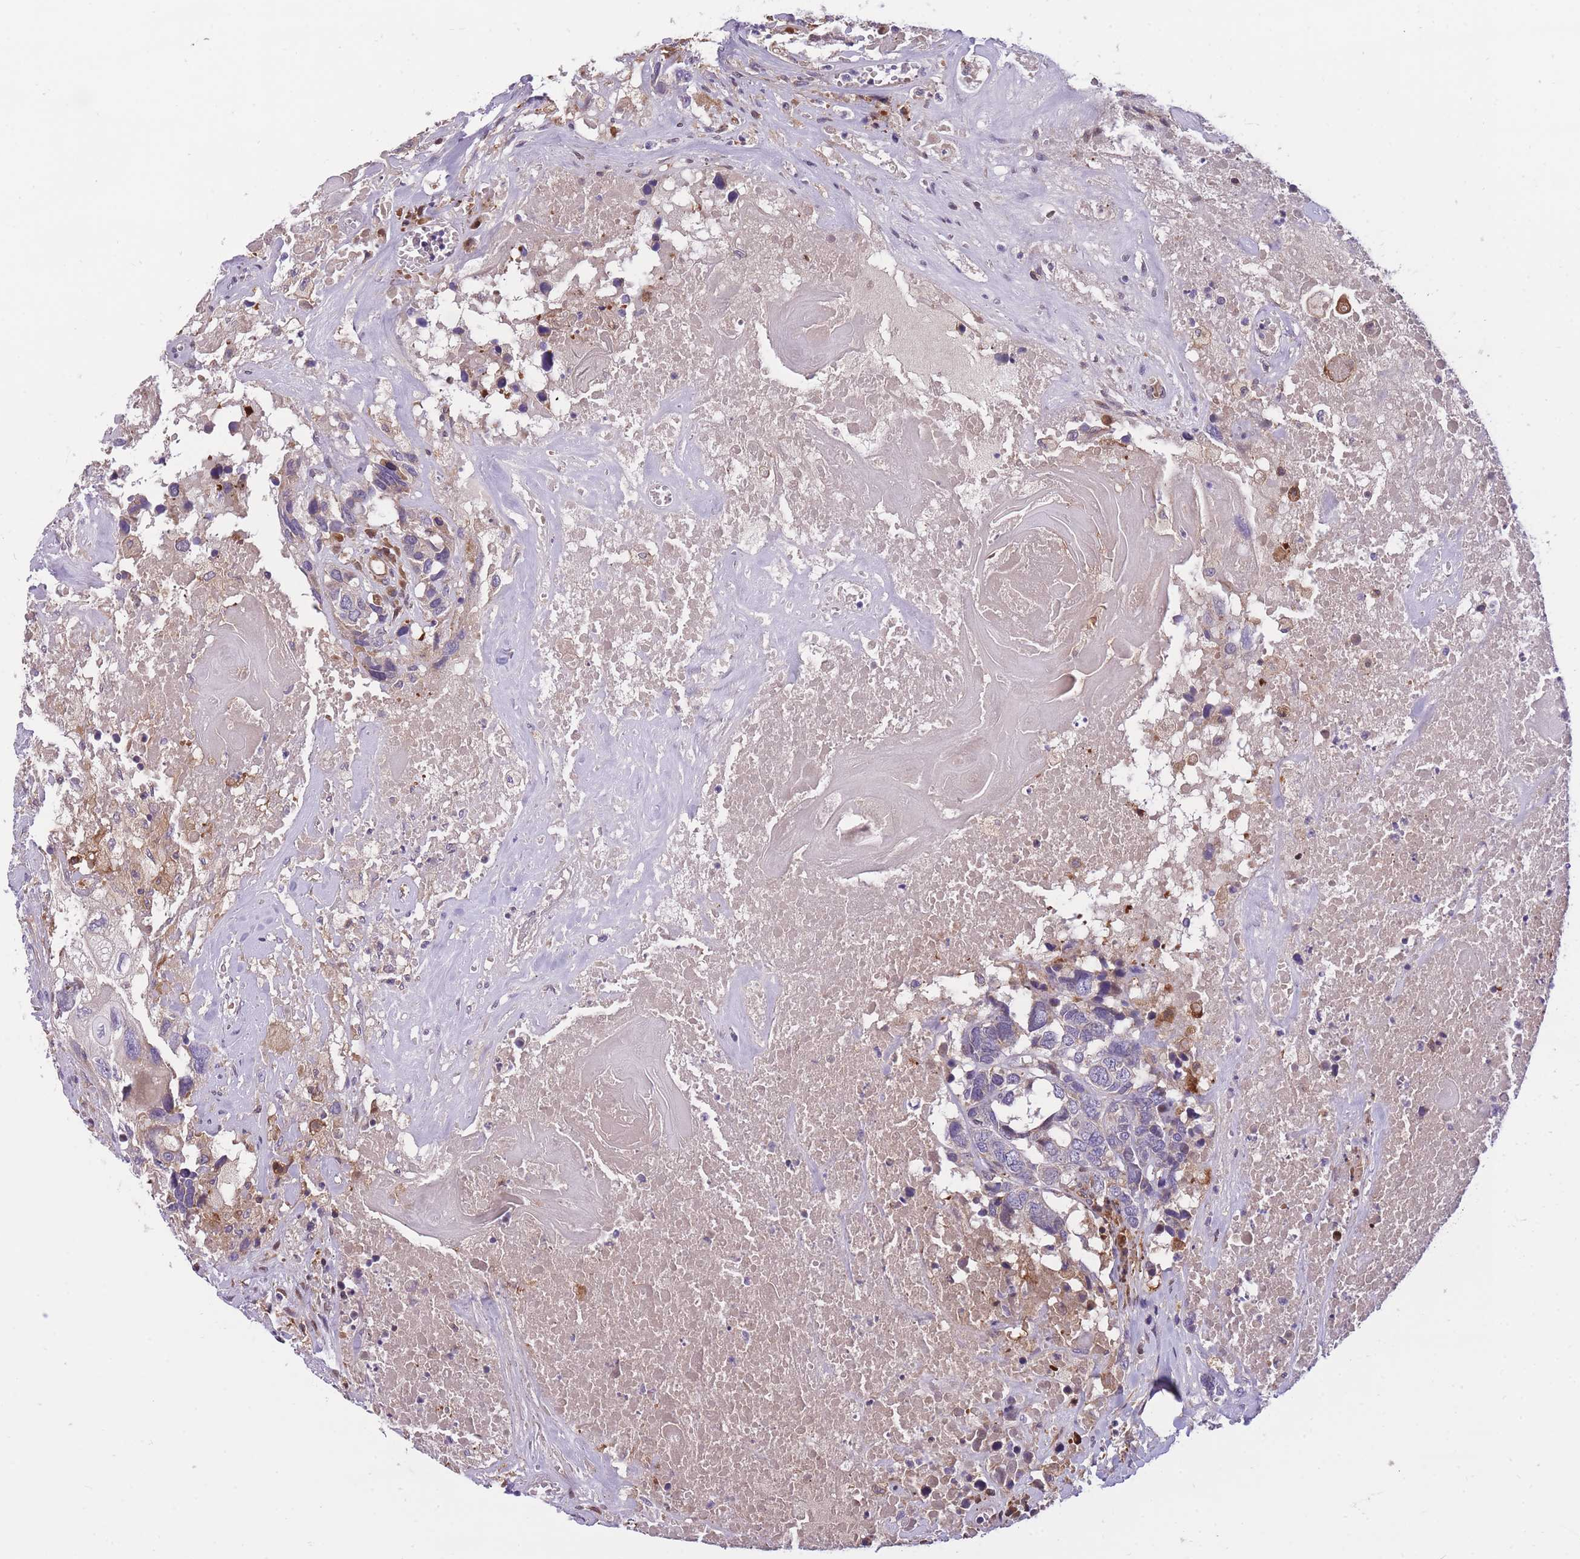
{"staining": {"intensity": "negative", "quantity": "none", "location": "none"}, "tissue": "head and neck cancer", "cell_type": "Tumor cells", "image_type": "cancer", "snomed": [{"axis": "morphology", "description": "Squamous cell carcinoma, NOS"}, {"axis": "topography", "description": "Head-Neck"}], "caption": "This is an immunohistochemistry image of human head and neck cancer. There is no positivity in tumor cells.", "gene": "CRYGN", "patient": {"sex": "male", "age": 66}}